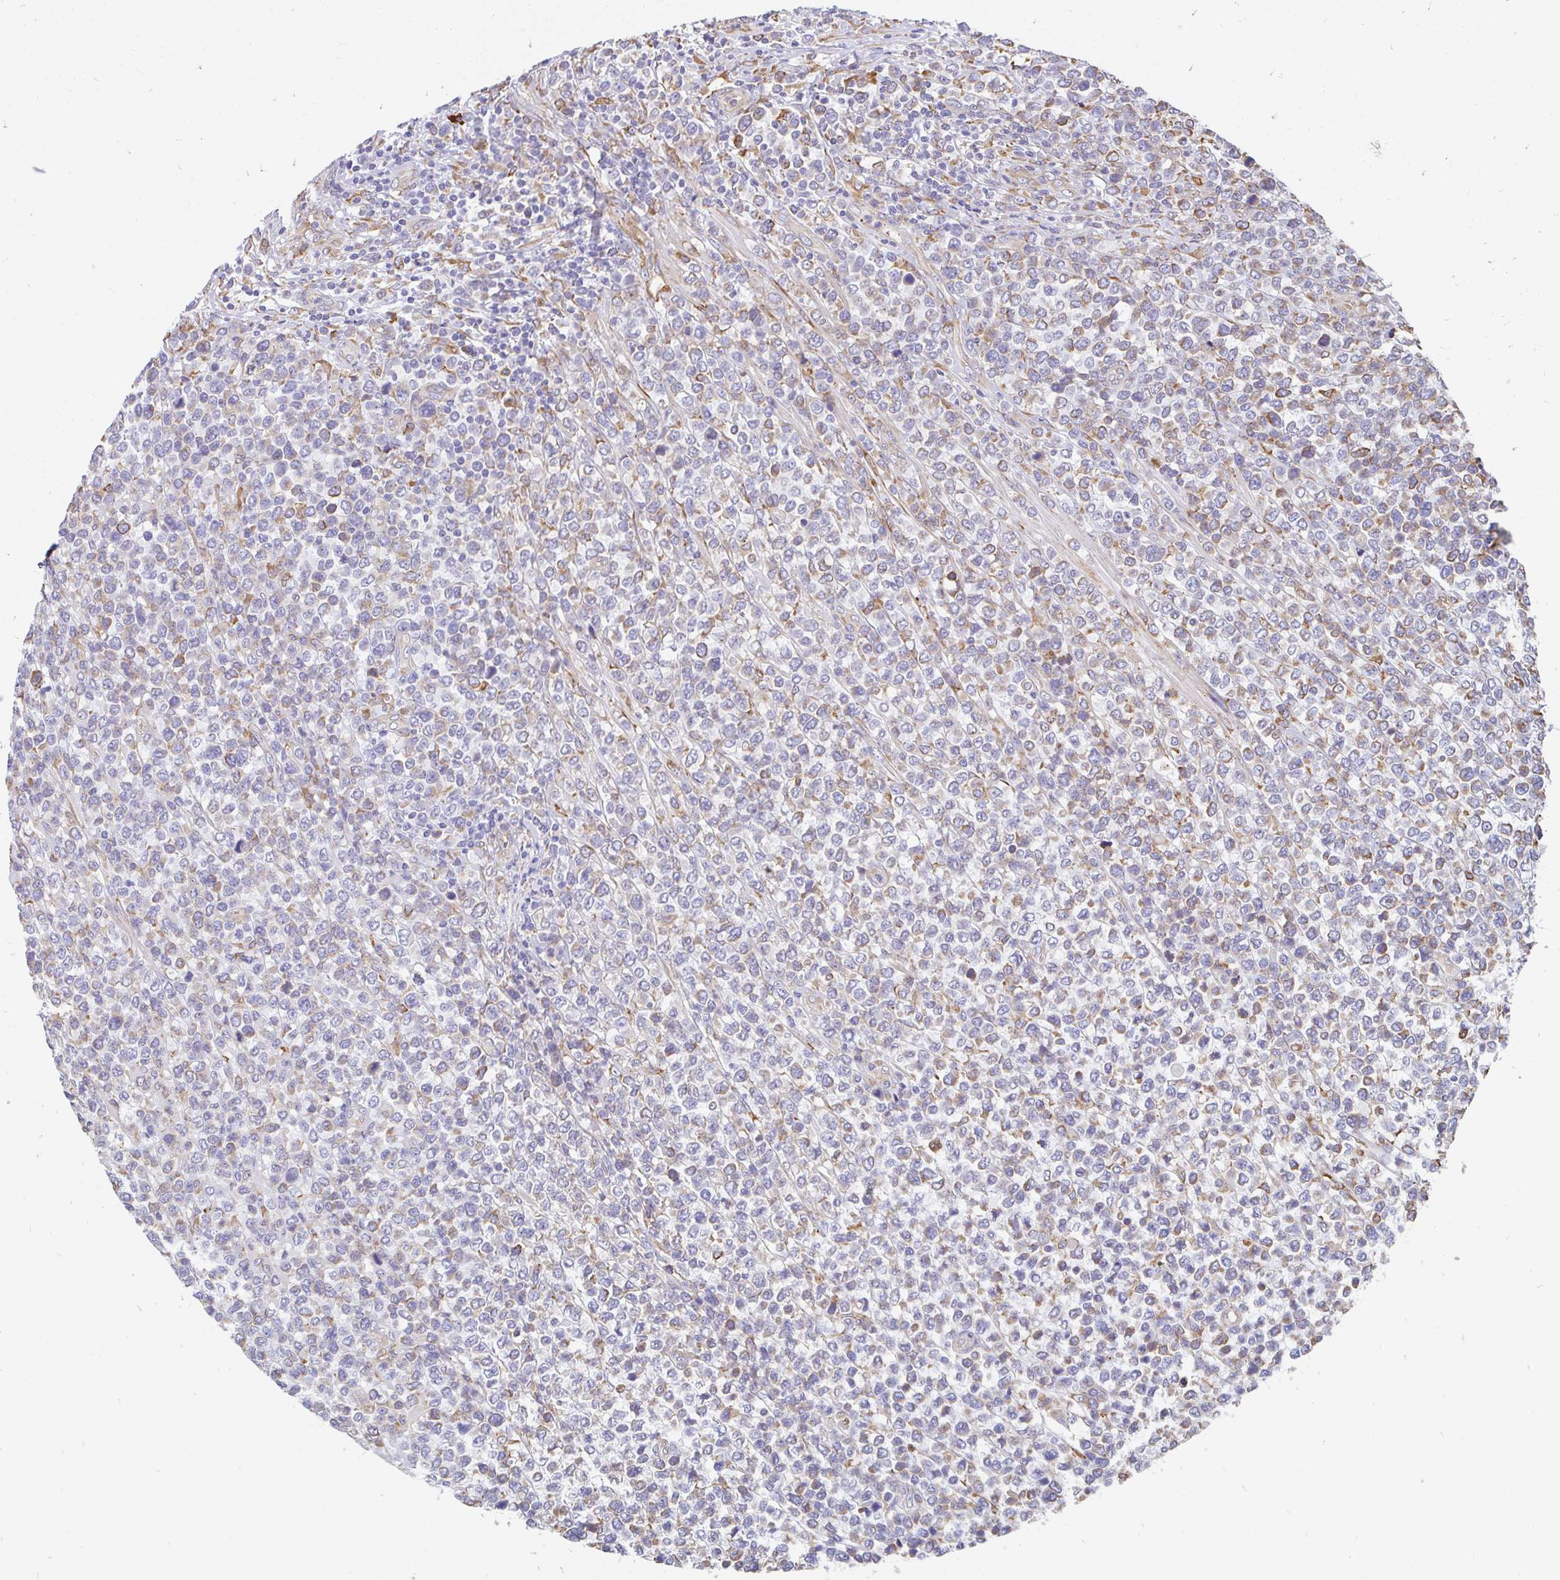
{"staining": {"intensity": "moderate", "quantity": "<25%", "location": "cytoplasmic/membranous"}, "tissue": "lymphoma", "cell_type": "Tumor cells", "image_type": "cancer", "snomed": [{"axis": "morphology", "description": "Malignant lymphoma, non-Hodgkin's type, High grade"}, {"axis": "topography", "description": "Soft tissue"}], "caption": "IHC staining of high-grade malignant lymphoma, non-Hodgkin's type, which exhibits low levels of moderate cytoplasmic/membranous expression in approximately <25% of tumor cells indicating moderate cytoplasmic/membranous protein expression. The staining was performed using DAB (brown) for protein detection and nuclei were counterstained in hematoxylin (blue).", "gene": "EML5", "patient": {"sex": "female", "age": 56}}